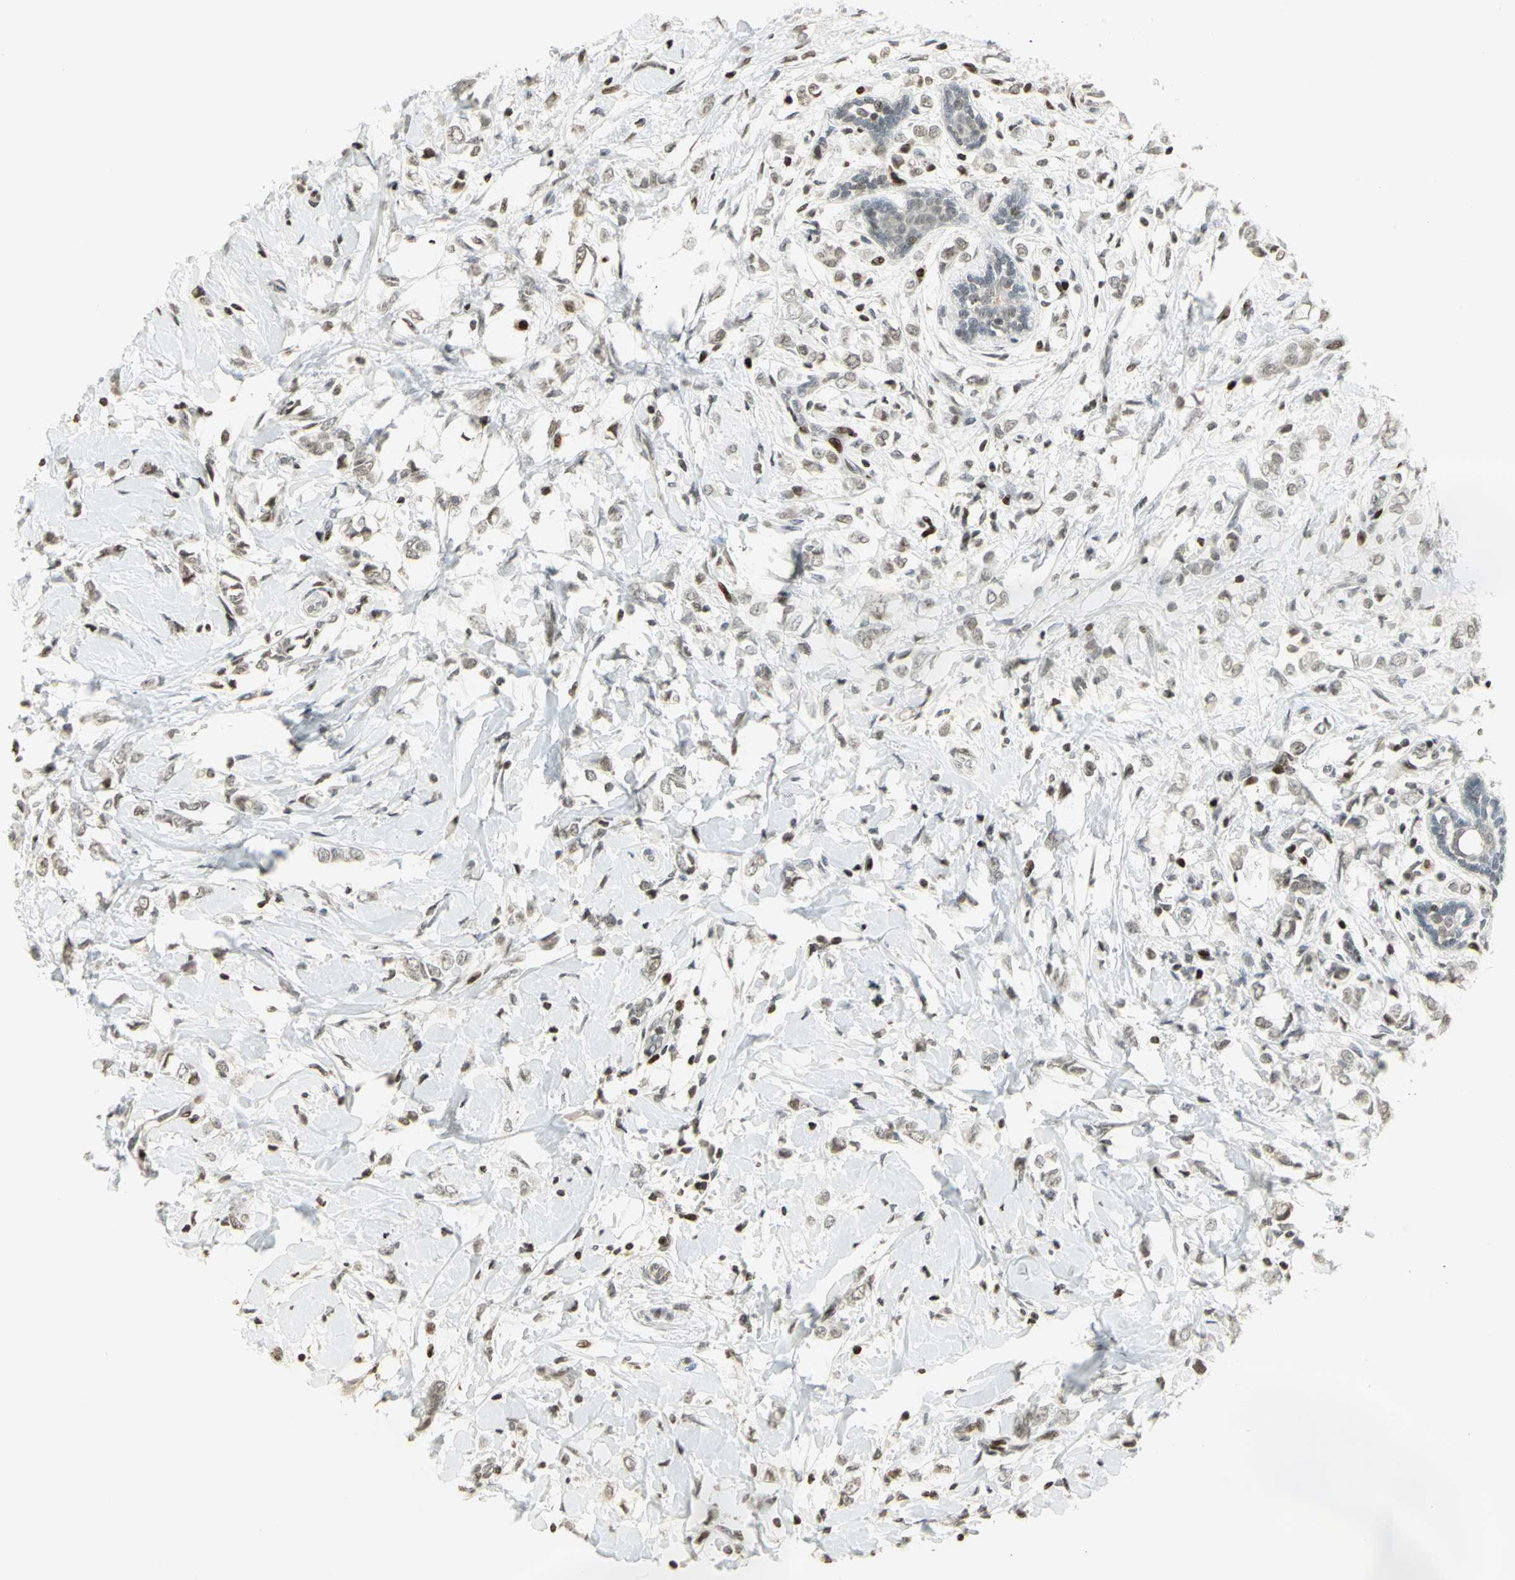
{"staining": {"intensity": "weak", "quantity": "<25%", "location": "nuclear"}, "tissue": "breast cancer", "cell_type": "Tumor cells", "image_type": "cancer", "snomed": [{"axis": "morphology", "description": "Normal tissue, NOS"}, {"axis": "morphology", "description": "Lobular carcinoma"}, {"axis": "topography", "description": "Breast"}], "caption": "This is a histopathology image of IHC staining of breast cancer (lobular carcinoma), which shows no staining in tumor cells.", "gene": "KDM1A", "patient": {"sex": "female", "age": 47}}